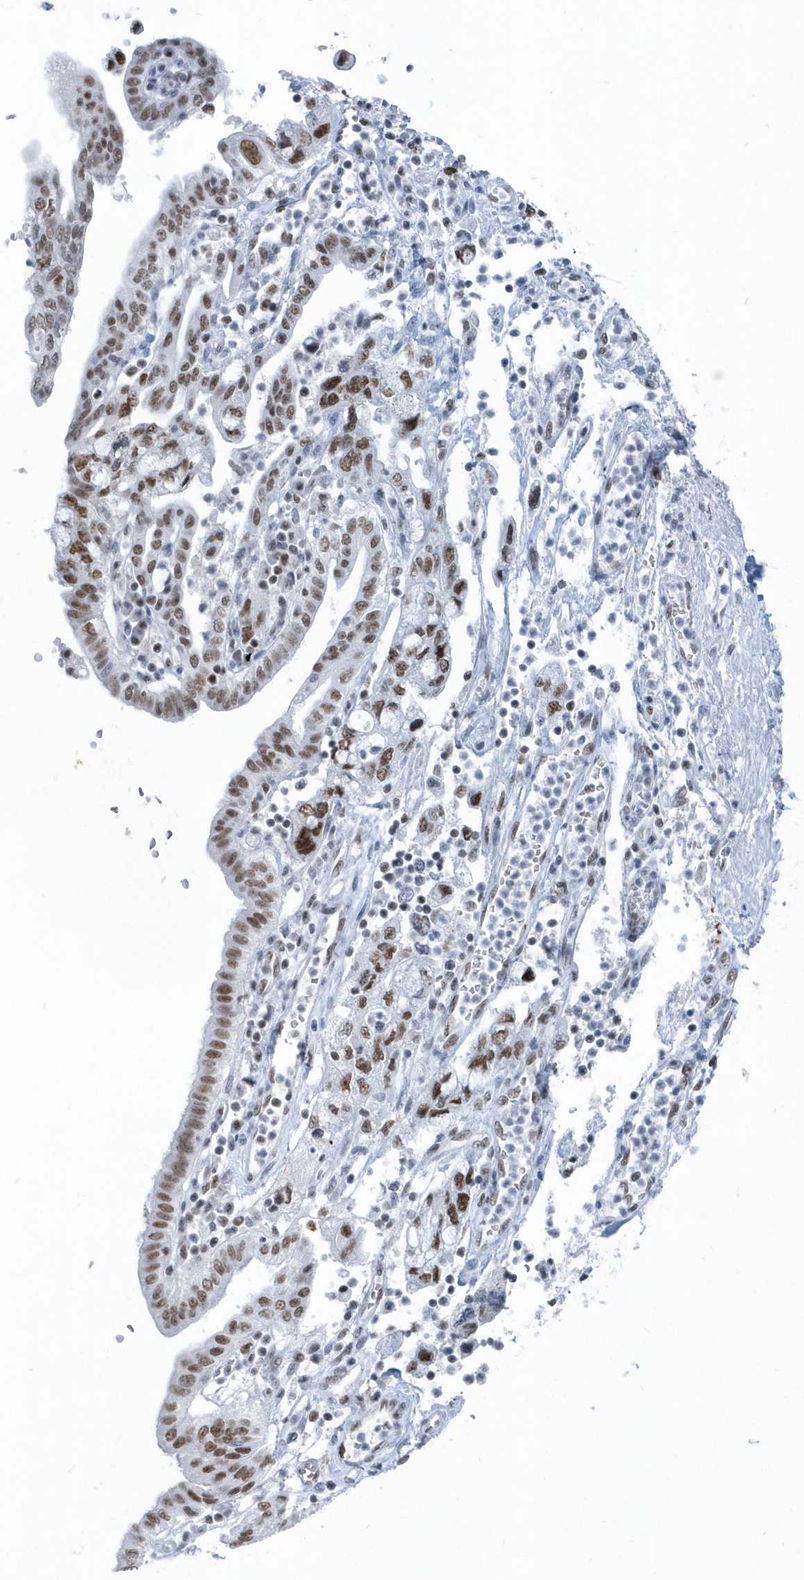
{"staining": {"intensity": "moderate", "quantity": ">75%", "location": "nuclear"}, "tissue": "pancreatic cancer", "cell_type": "Tumor cells", "image_type": "cancer", "snomed": [{"axis": "morphology", "description": "Adenocarcinoma, NOS"}, {"axis": "topography", "description": "Pancreas"}], "caption": "Adenocarcinoma (pancreatic) stained with DAB (3,3'-diaminobenzidine) immunohistochemistry (IHC) shows medium levels of moderate nuclear positivity in approximately >75% of tumor cells. The protein is stained brown, and the nuclei are stained in blue (DAB IHC with brightfield microscopy, high magnification).", "gene": "FIP1L1", "patient": {"sex": "female", "age": 73}}